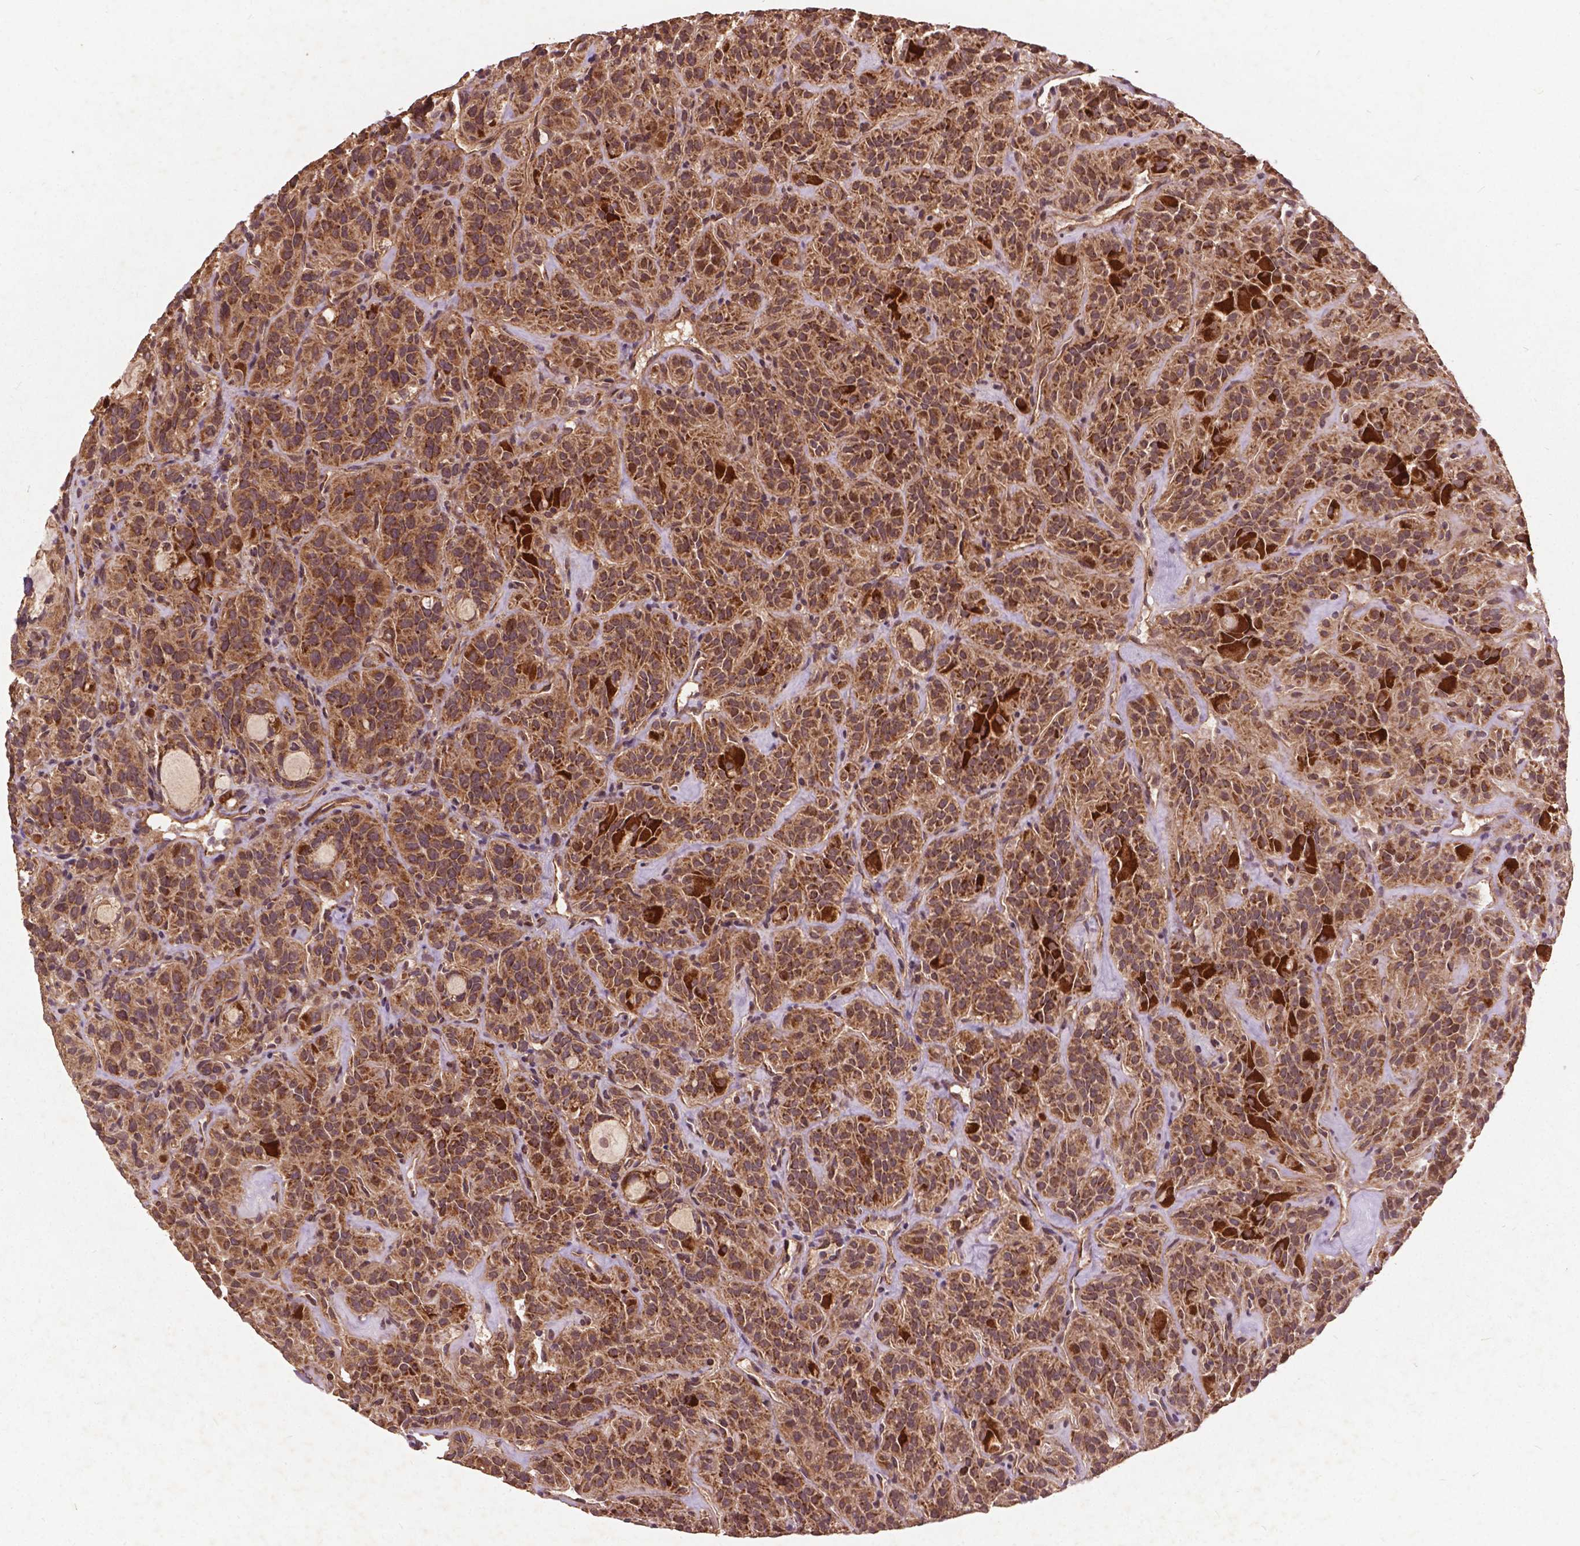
{"staining": {"intensity": "strong", "quantity": ">75%", "location": "cytoplasmic/membranous"}, "tissue": "thyroid cancer", "cell_type": "Tumor cells", "image_type": "cancer", "snomed": [{"axis": "morphology", "description": "Papillary adenocarcinoma, NOS"}, {"axis": "topography", "description": "Thyroid gland"}], "caption": "Immunohistochemistry histopathology image of thyroid cancer stained for a protein (brown), which exhibits high levels of strong cytoplasmic/membranous expression in about >75% of tumor cells.", "gene": "UBXN2A", "patient": {"sex": "female", "age": 45}}